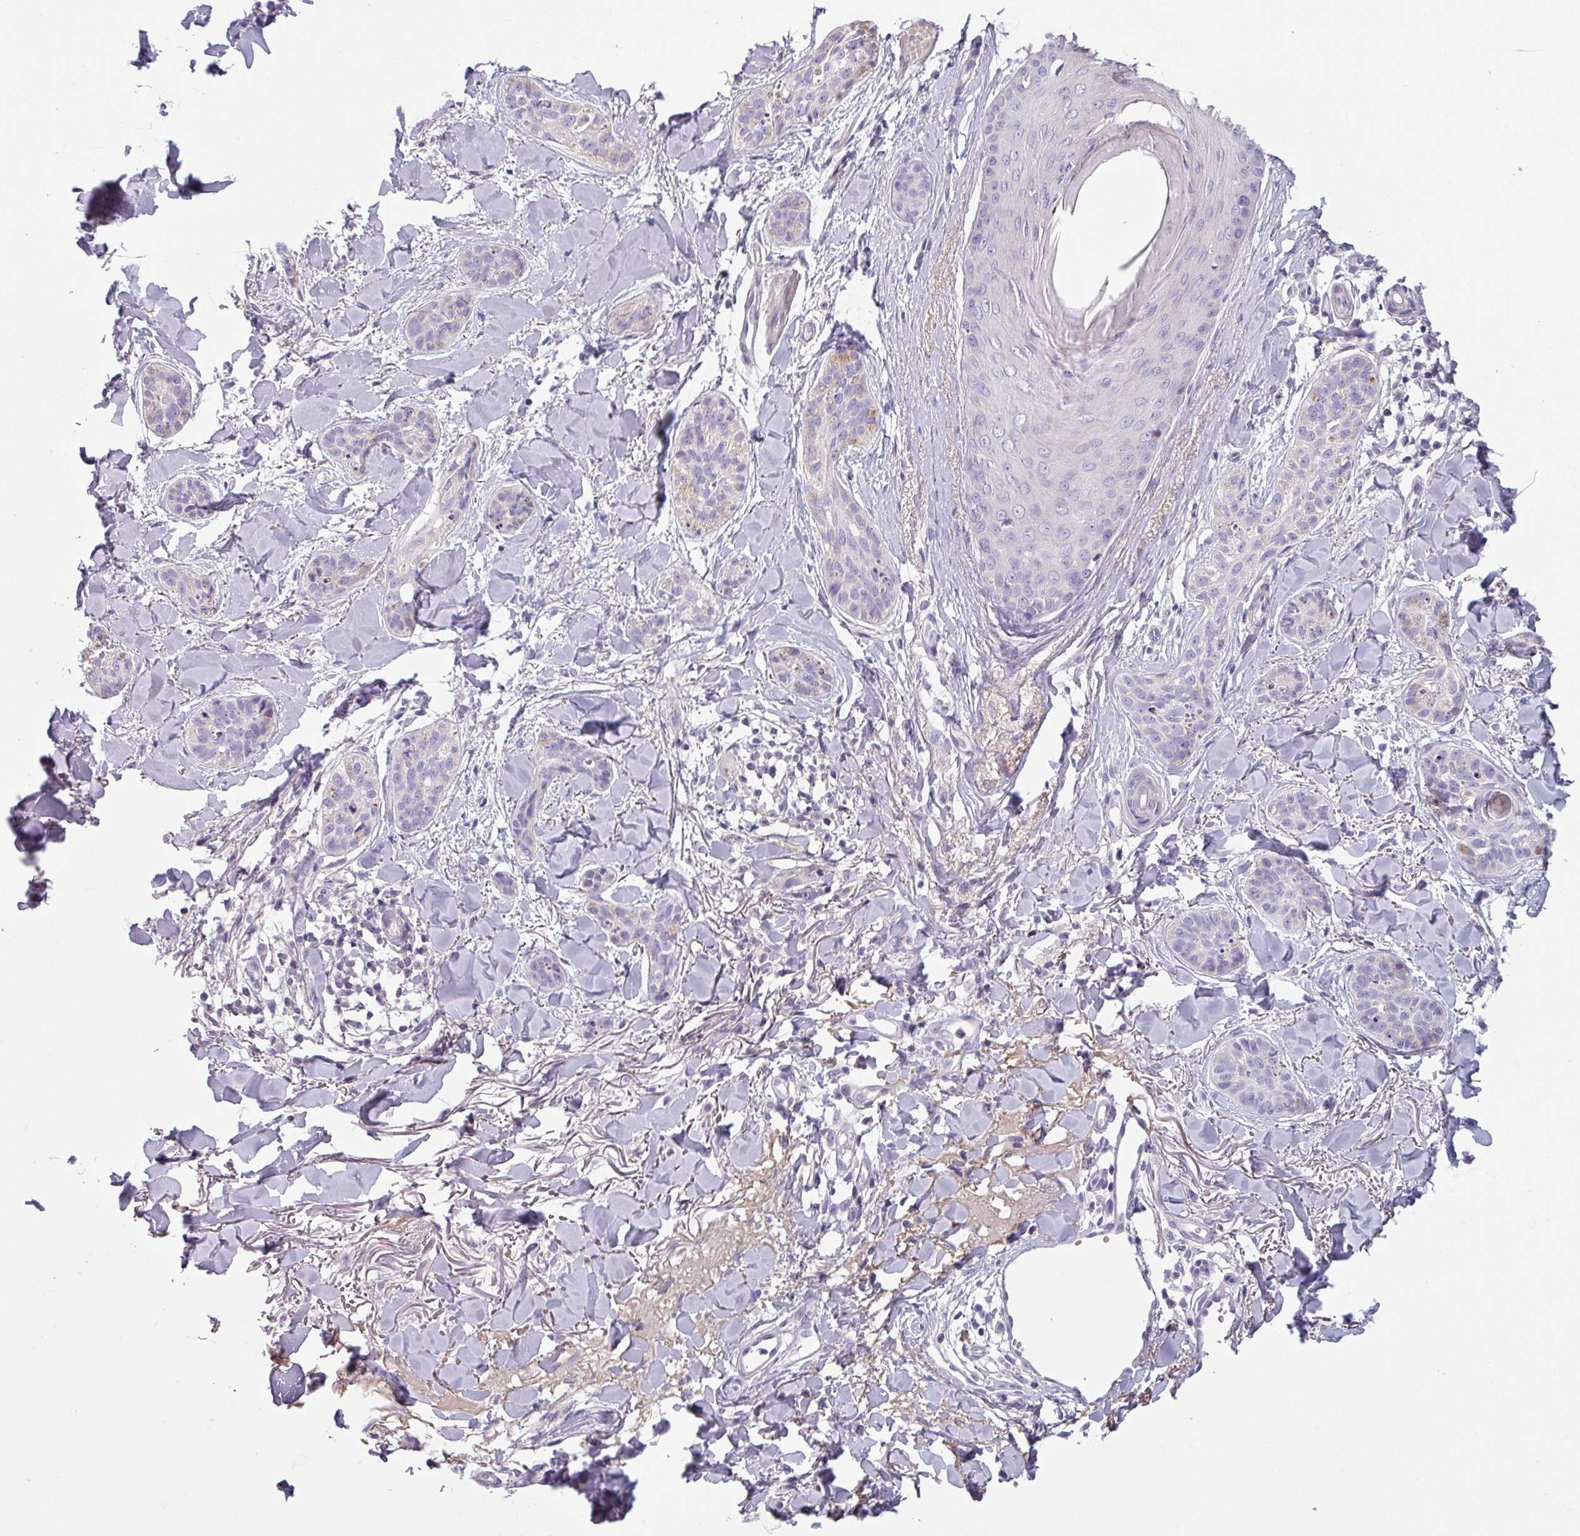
{"staining": {"intensity": "negative", "quantity": "none", "location": "none"}, "tissue": "skin cancer", "cell_type": "Tumor cells", "image_type": "cancer", "snomed": [{"axis": "morphology", "description": "Basal cell carcinoma"}, {"axis": "topography", "description": "Skin"}], "caption": "A high-resolution image shows IHC staining of skin basal cell carcinoma, which shows no significant expression in tumor cells.", "gene": "TMEM132A", "patient": {"sex": "male", "age": 52}}